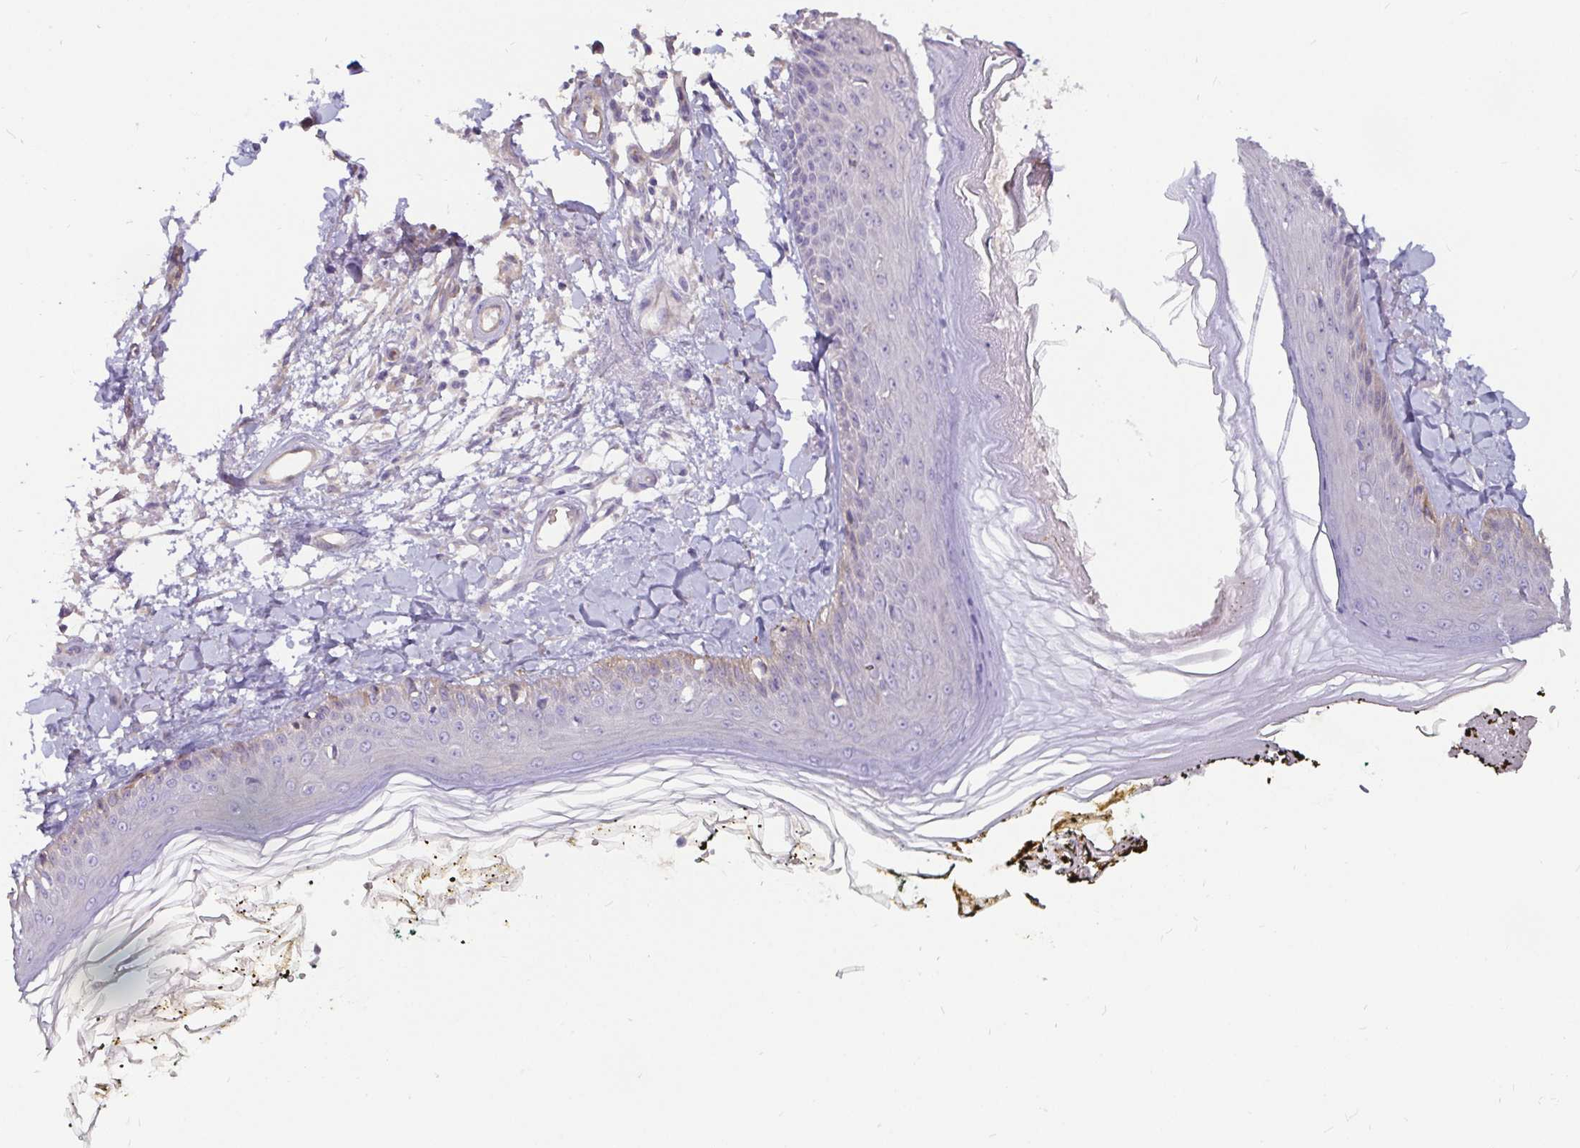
{"staining": {"intensity": "negative", "quantity": "none", "location": "none"}, "tissue": "skin", "cell_type": "Fibroblasts", "image_type": "normal", "snomed": [{"axis": "morphology", "description": "Normal tissue, NOS"}, {"axis": "topography", "description": "Skin"}], "caption": "Skin stained for a protein using immunohistochemistry (IHC) demonstrates no positivity fibroblasts.", "gene": "ADAMTS6", "patient": {"sex": "male", "age": 76}}